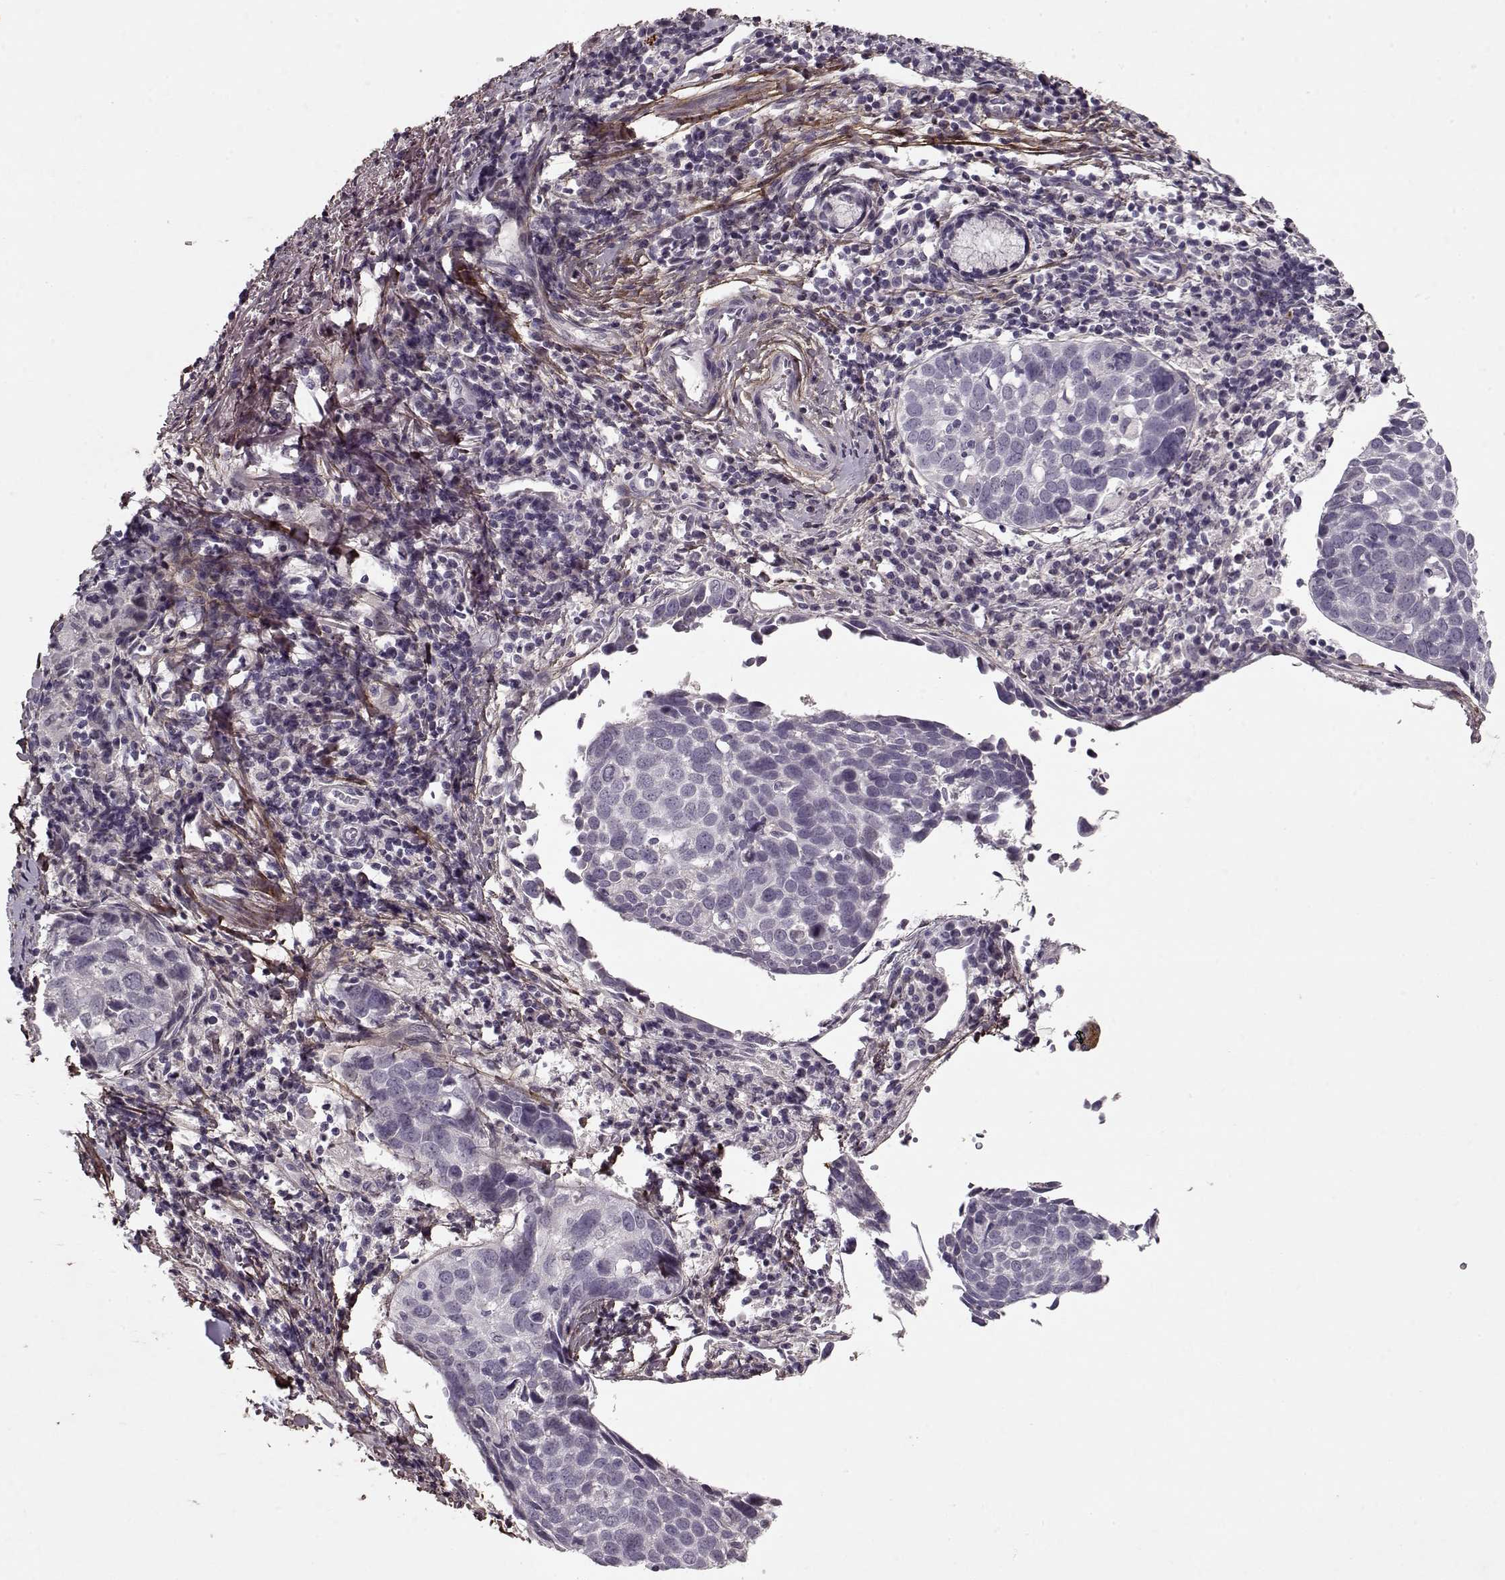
{"staining": {"intensity": "negative", "quantity": "none", "location": "none"}, "tissue": "lung cancer", "cell_type": "Tumor cells", "image_type": "cancer", "snomed": [{"axis": "morphology", "description": "Squamous cell carcinoma, NOS"}, {"axis": "topography", "description": "Lung"}], "caption": "A photomicrograph of lung cancer (squamous cell carcinoma) stained for a protein shows no brown staining in tumor cells.", "gene": "LUM", "patient": {"sex": "male", "age": 57}}